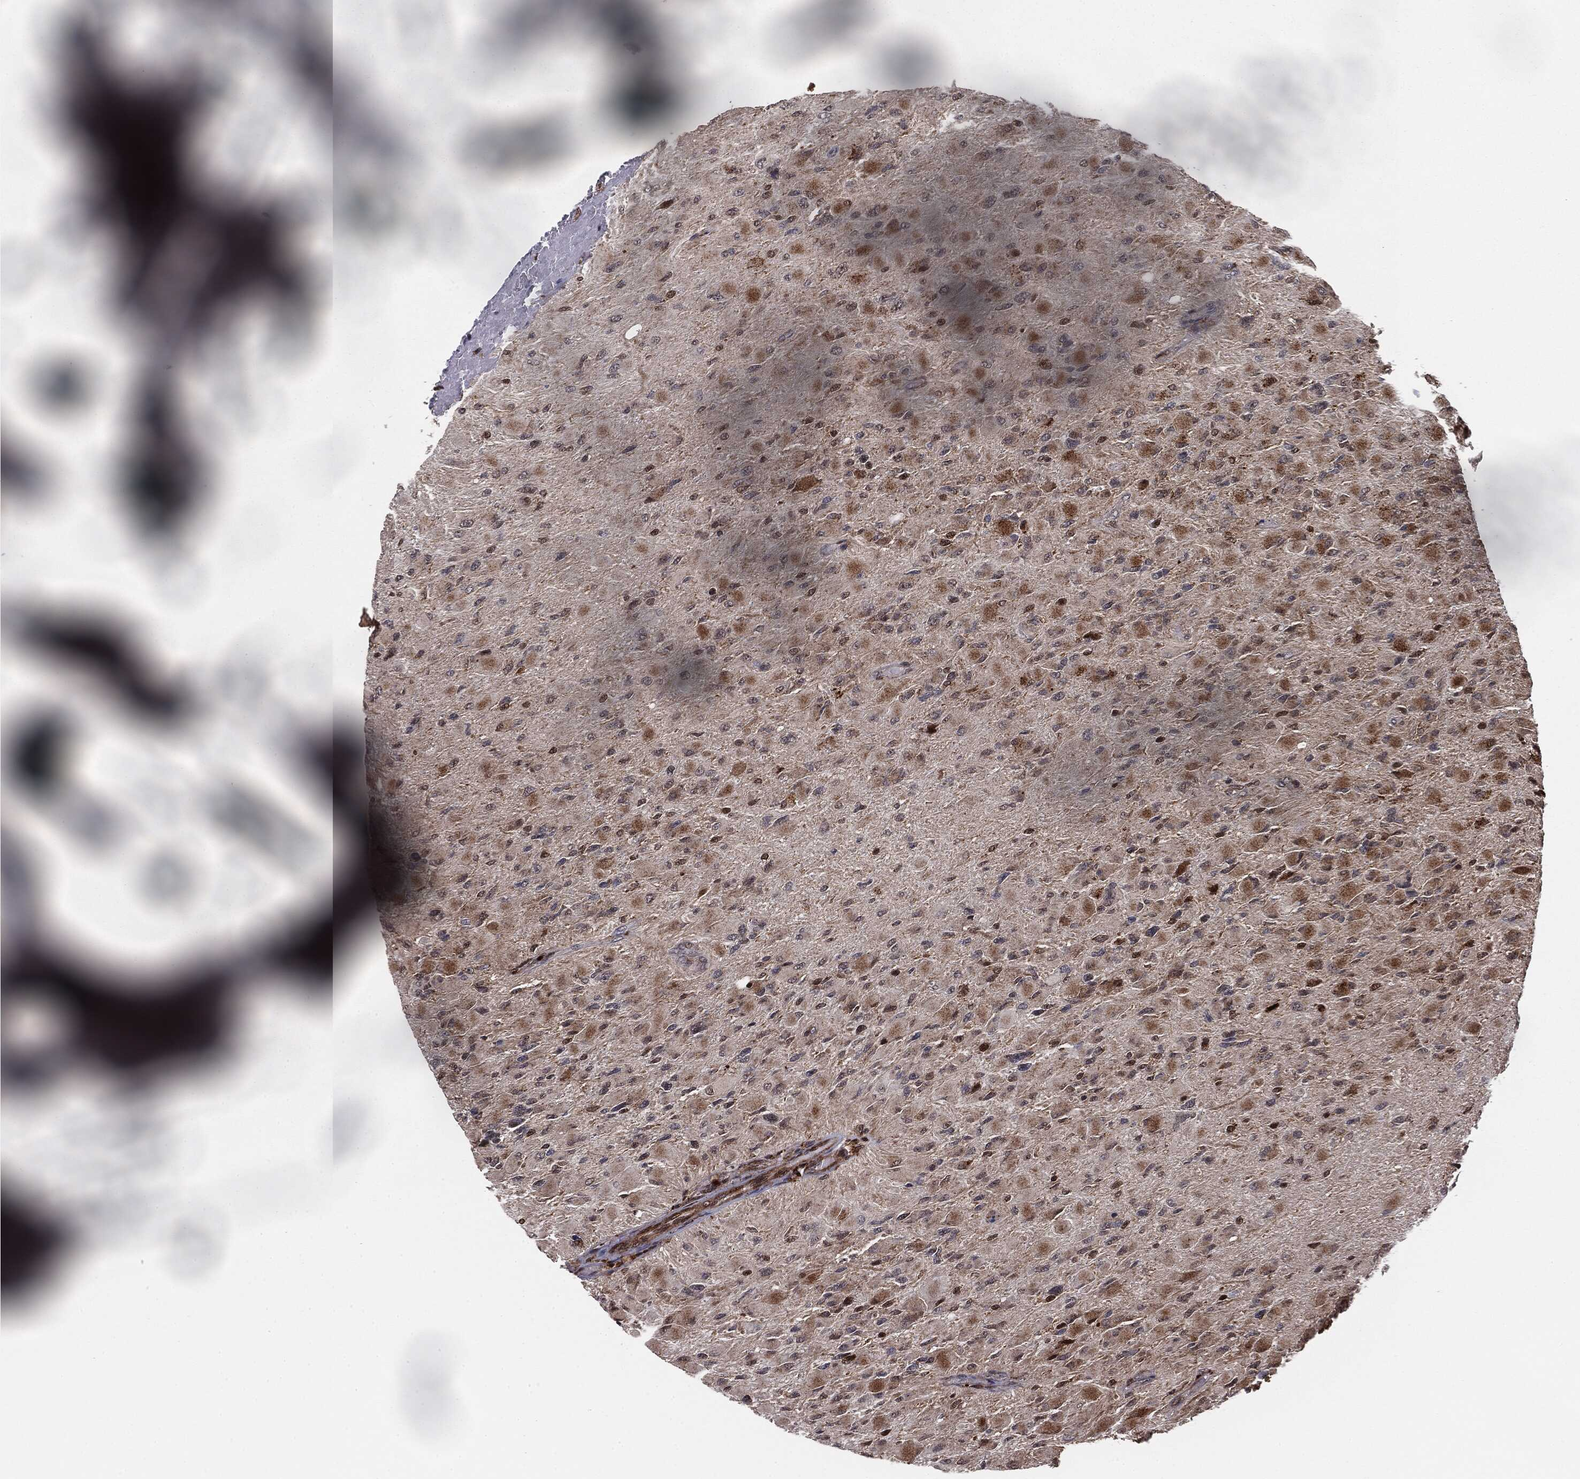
{"staining": {"intensity": "moderate", "quantity": "<25%", "location": "cytoplasmic/membranous"}, "tissue": "glioma", "cell_type": "Tumor cells", "image_type": "cancer", "snomed": [{"axis": "morphology", "description": "Glioma, malignant, High grade"}, {"axis": "topography", "description": "Cerebral cortex"}], "caption": "Glioma stained with a protein marker displays moderate staining in tumor cells.", "gene": "PTEN", "patient": {"sex": "female", "age": 36}}